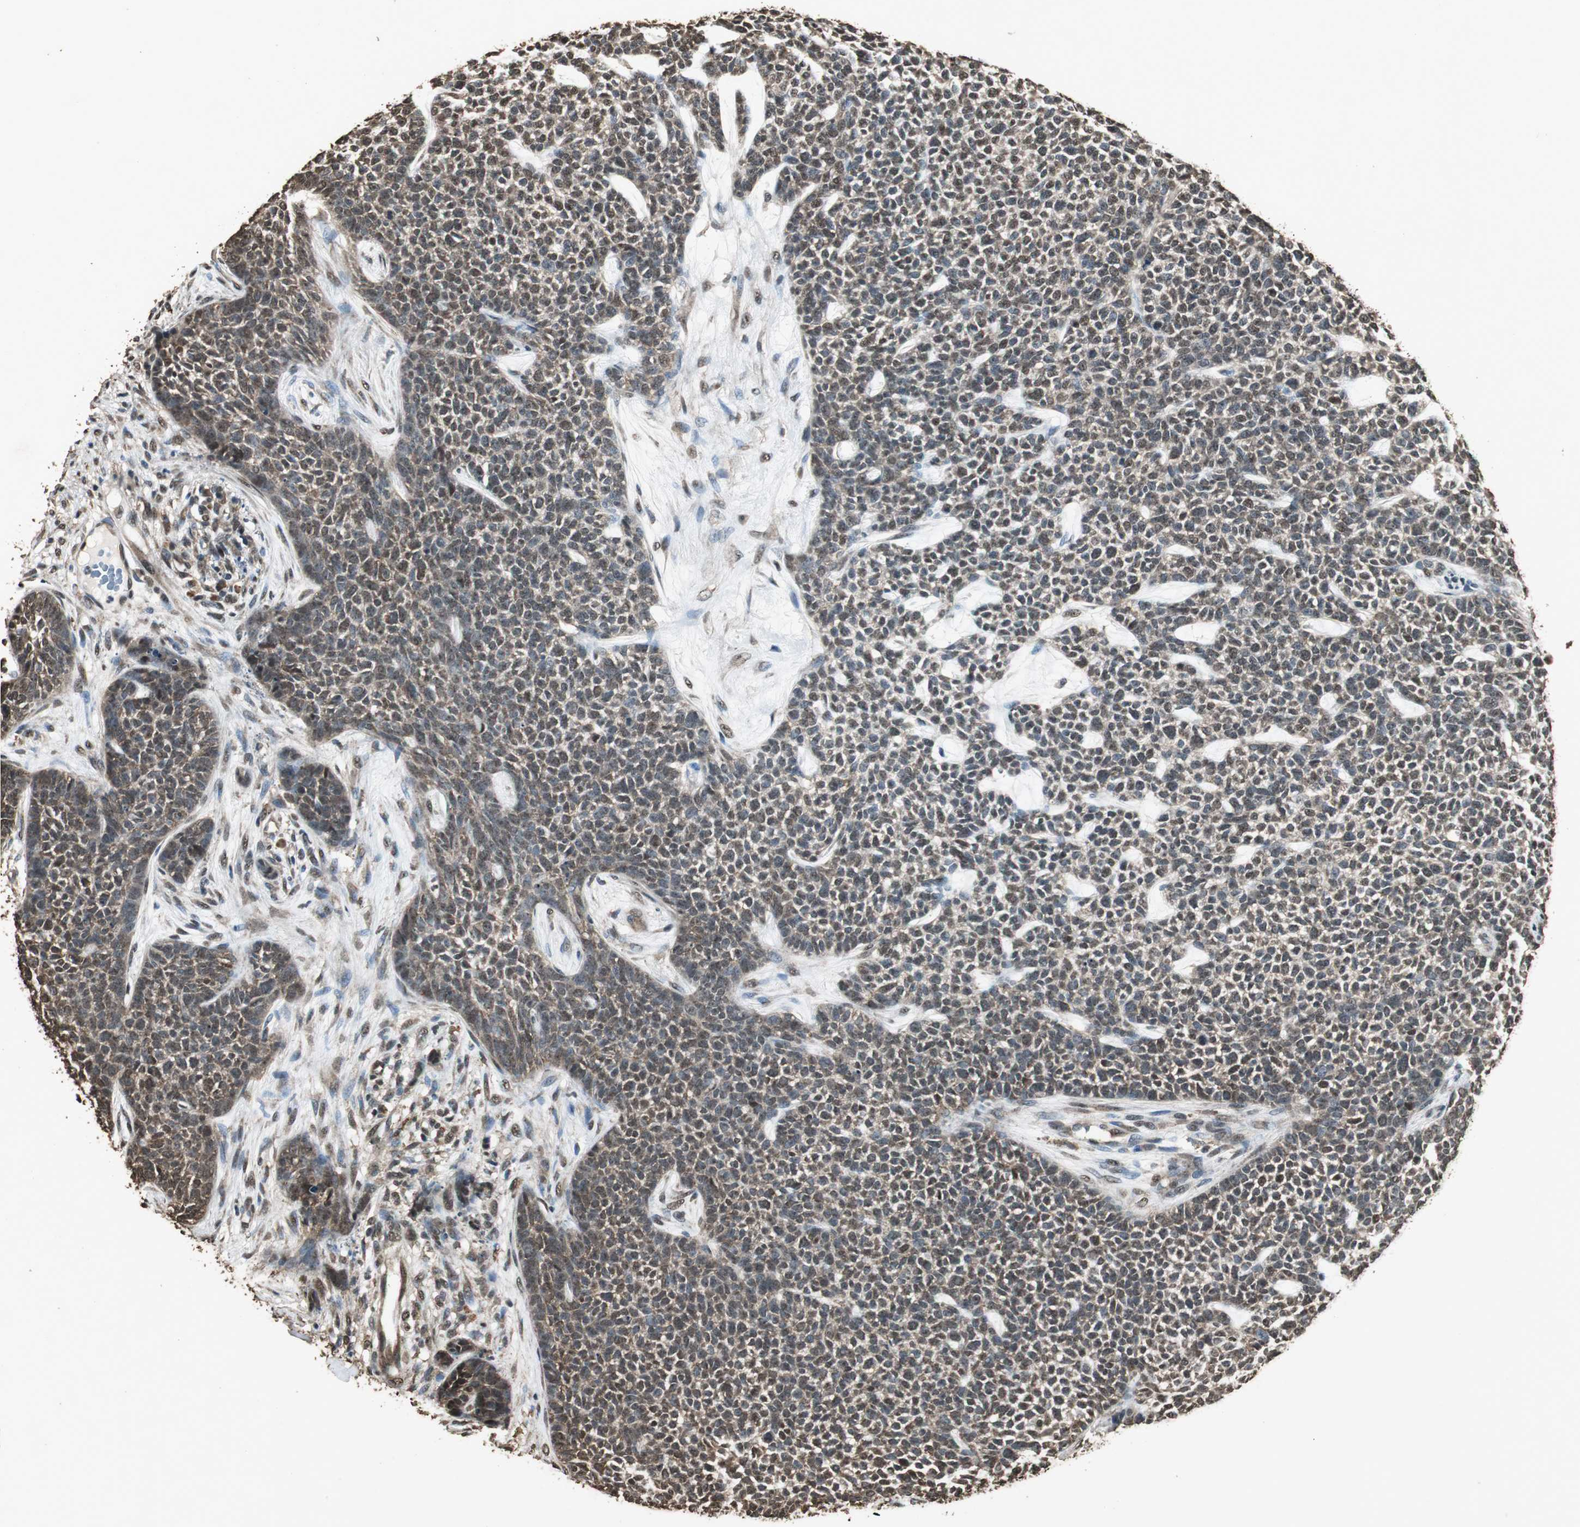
{"staining": {"intensity": "moderate", "quantity": ">75%", "location": "cytoplasmic/membranous,nuclear"}, "tissue": "skin cancer", "cell_type": "Tumor cells", "image_type": "cancer", "snomed": [{"axis": "morphology", "description": "Basal cell carcinoma"}, {"axis": "topography", "description": "Skin"}], "caption": "This is a photomicrograph of IHC staining of skin cancer, which shows moderate staining in the cytoplasmic/membranous and nuclear of tumor cells.", "gene": "PPP1R13B", "patient": {"sex": "female", "age": 84}}